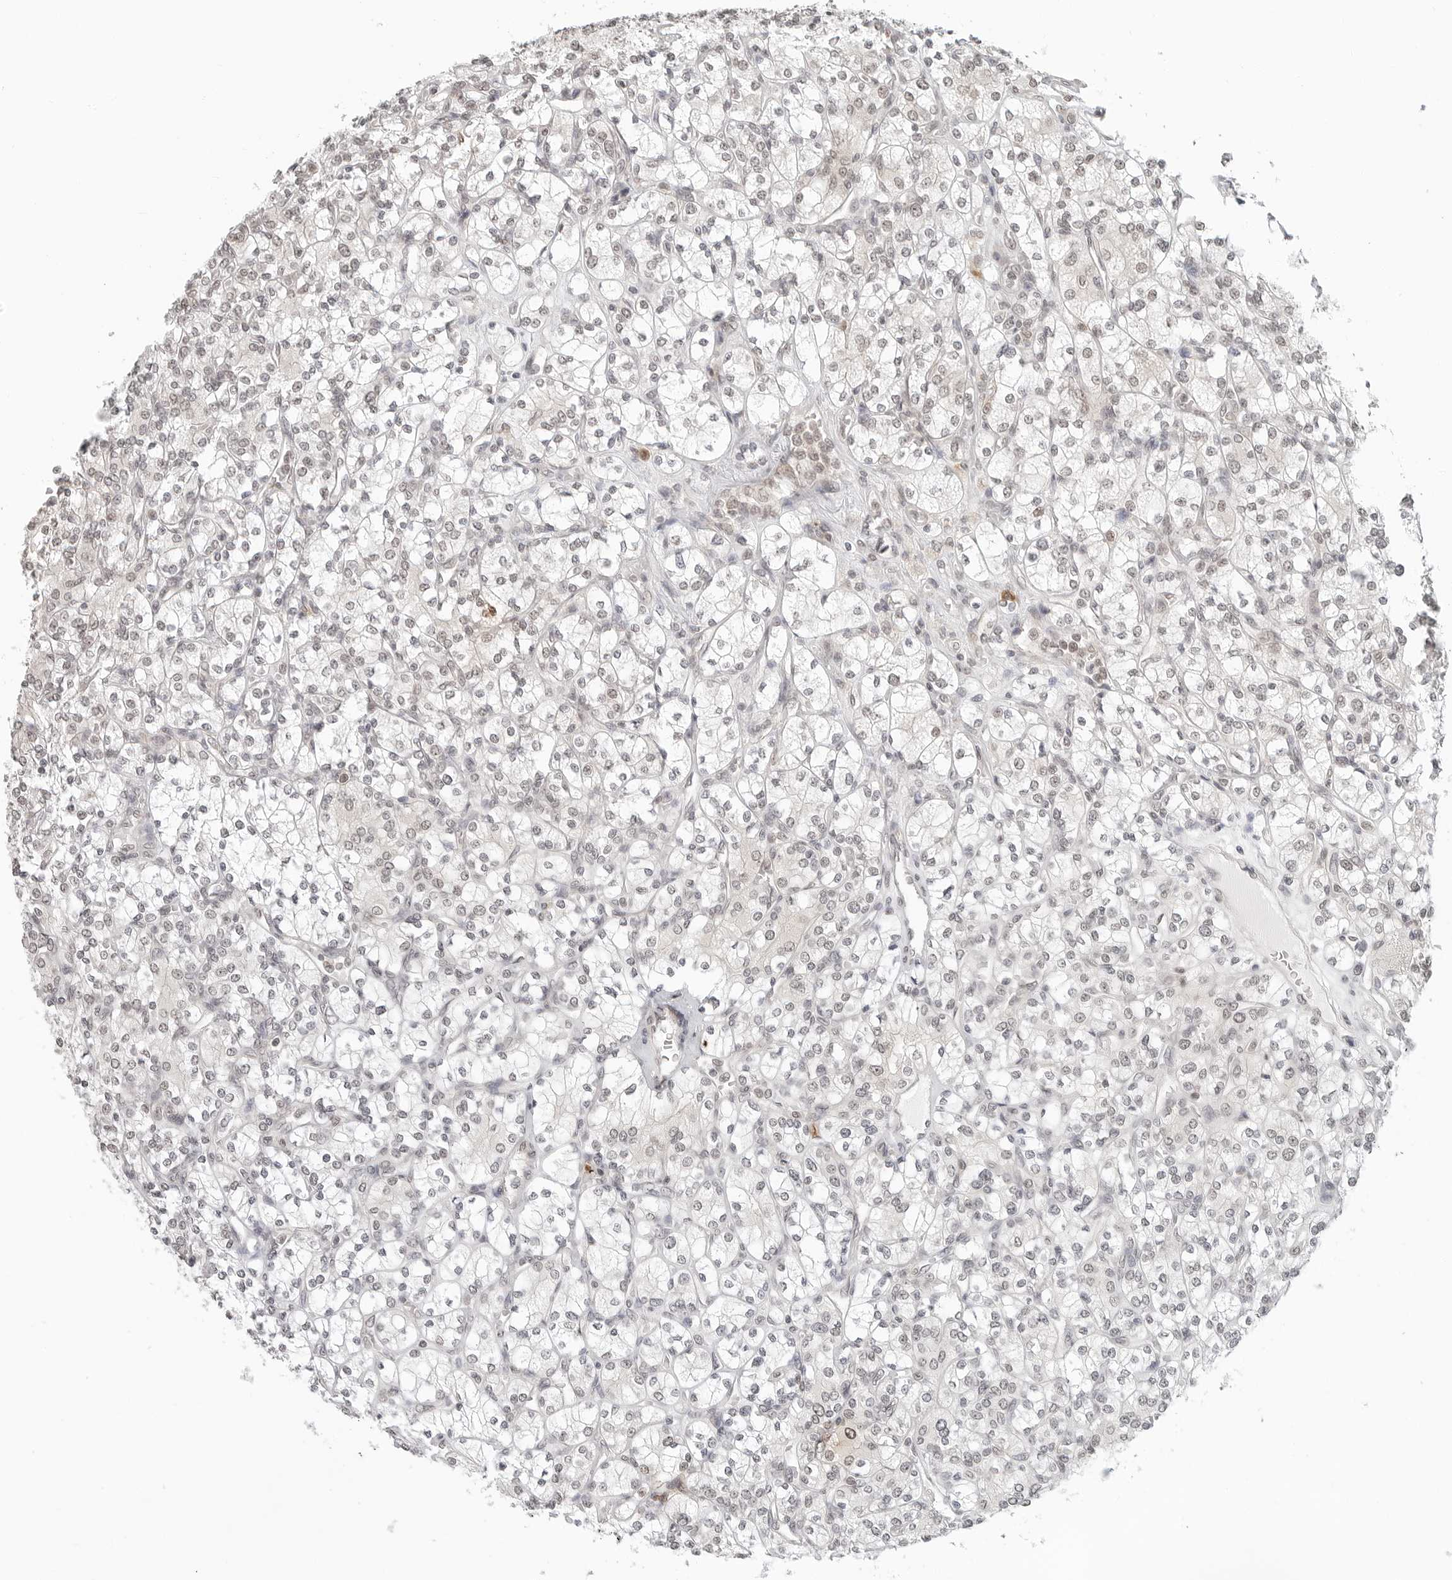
{"staining": {"intensity": "negative", "quantity": "none", "location": "none"}, "tissue": "renal cancer", "cell_type": "Tumor cells", "image_type": "cancer", "snomed": [{"axis": "morphology", "description": "Adenocarcinoma, NOS"}, {"axis": "topography", "description": "Kidney"}], "caption": "Renal adenocarcinoma was stained to show a protein in brown. There is no significant expression in tumor cells. (Brightfield microscopy of DAB immunohistochemistry (IHC) at high magnification).", "gene": "METAP1", "patient": {"sex": "male", "age": 77}}